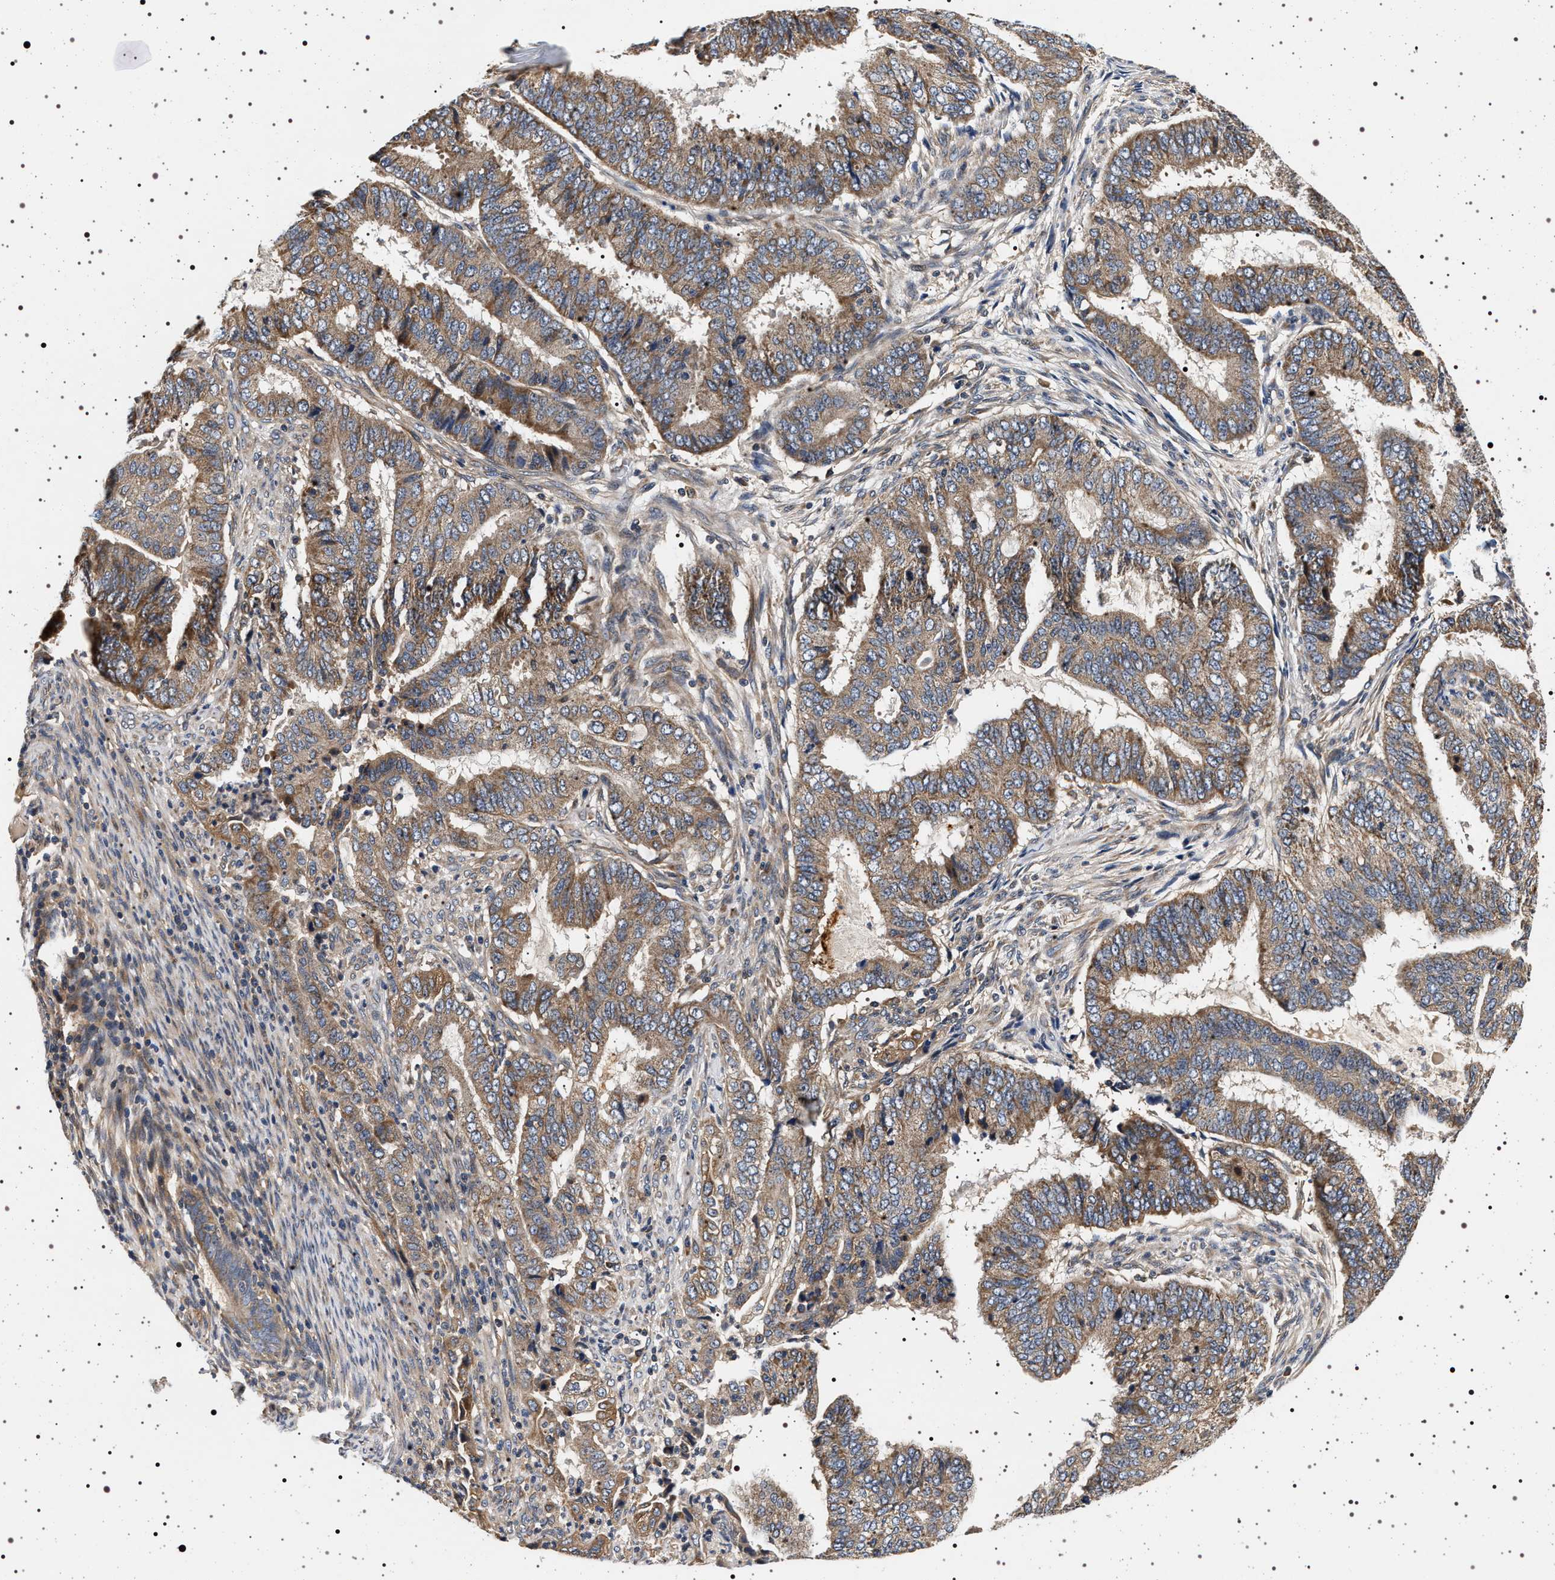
{"staining": {"intensity": "moderate", "quantity": ">75%", "location": "cytoplasmic/membranous"}, "tissue": "endometrial cancer", "cell_type": "Tumor cells", "image_type": "cancer", "snomed": [{"axis": "morphology", "description": "Adenocarcinoma, NOS"}, {"axis": "topography", "description": "Endometrium"}], "caption": "Immunohistochemistry image of neoplastic tissue: human adenocarcinoma (endometrial) stained using immunohistochemistry reveals medium levels of moderate protein expression localized specifically in the cytoplasmic/membranous of tumor cells, appearing as a cytoplasmic/membranous brown color.", "gene": "DCBLD2", "patient": {"sex": "female", "age": 51}}